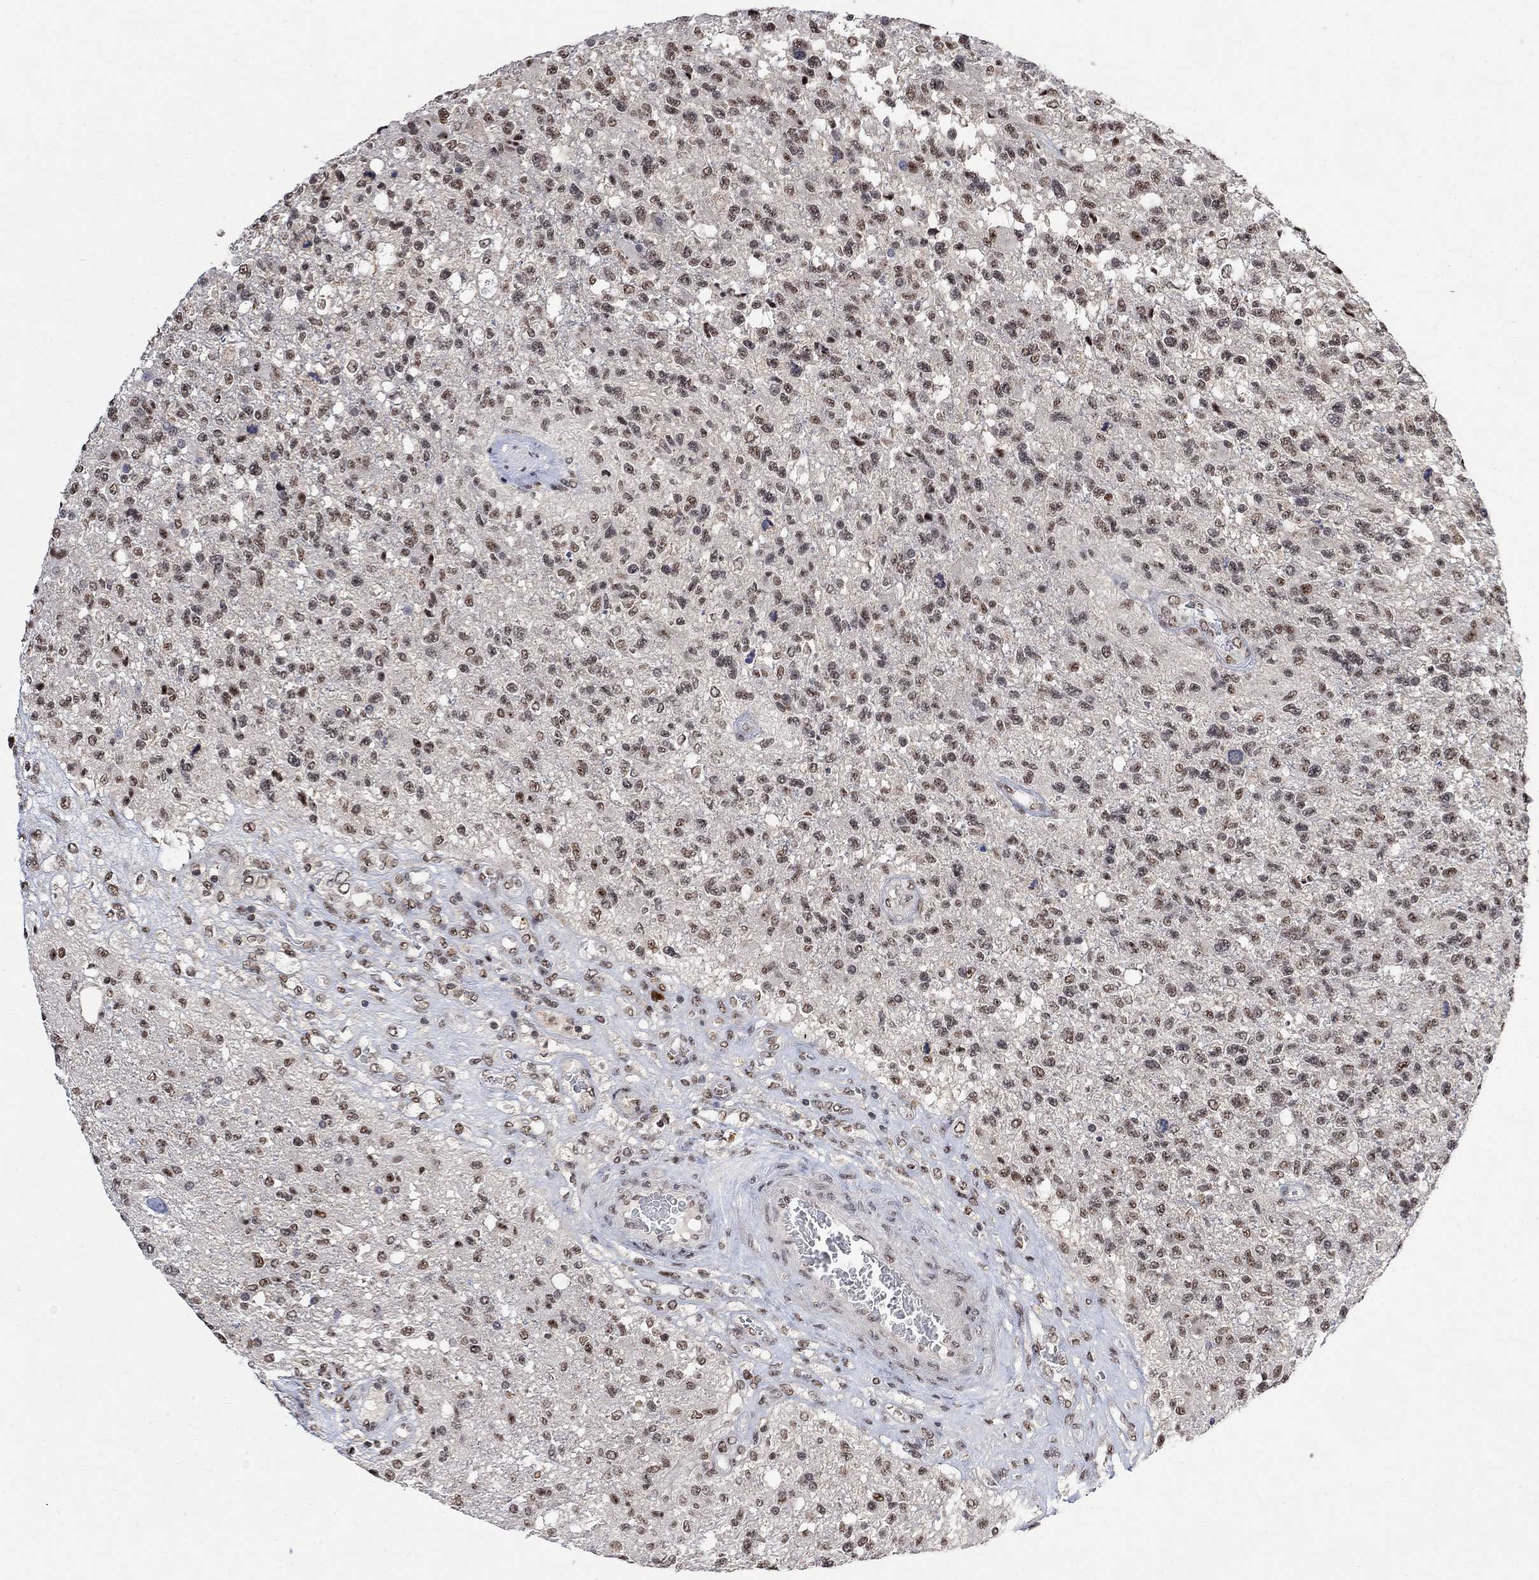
{"staining": {"intensity": "moderate", "quantity": "25%-75%", "location": "nuclear"}, "tissue": "glioma", "cell_type": "Tumor cells", "image_type": "cancer", "snomed": [{"axis": "morphology", "description": "Glioma, malignant, High grade"}, {"axis": "topography", "description": "Brain"}], "caption": "Approximately 25%-75% of tumor cells in malignant high-grade glioma demonstrate moderate nuclear protein expression as visualized by brown immunohistochemical staining.", "gene": "E4F1", "patient": {"sex": "male", "age": 56}}